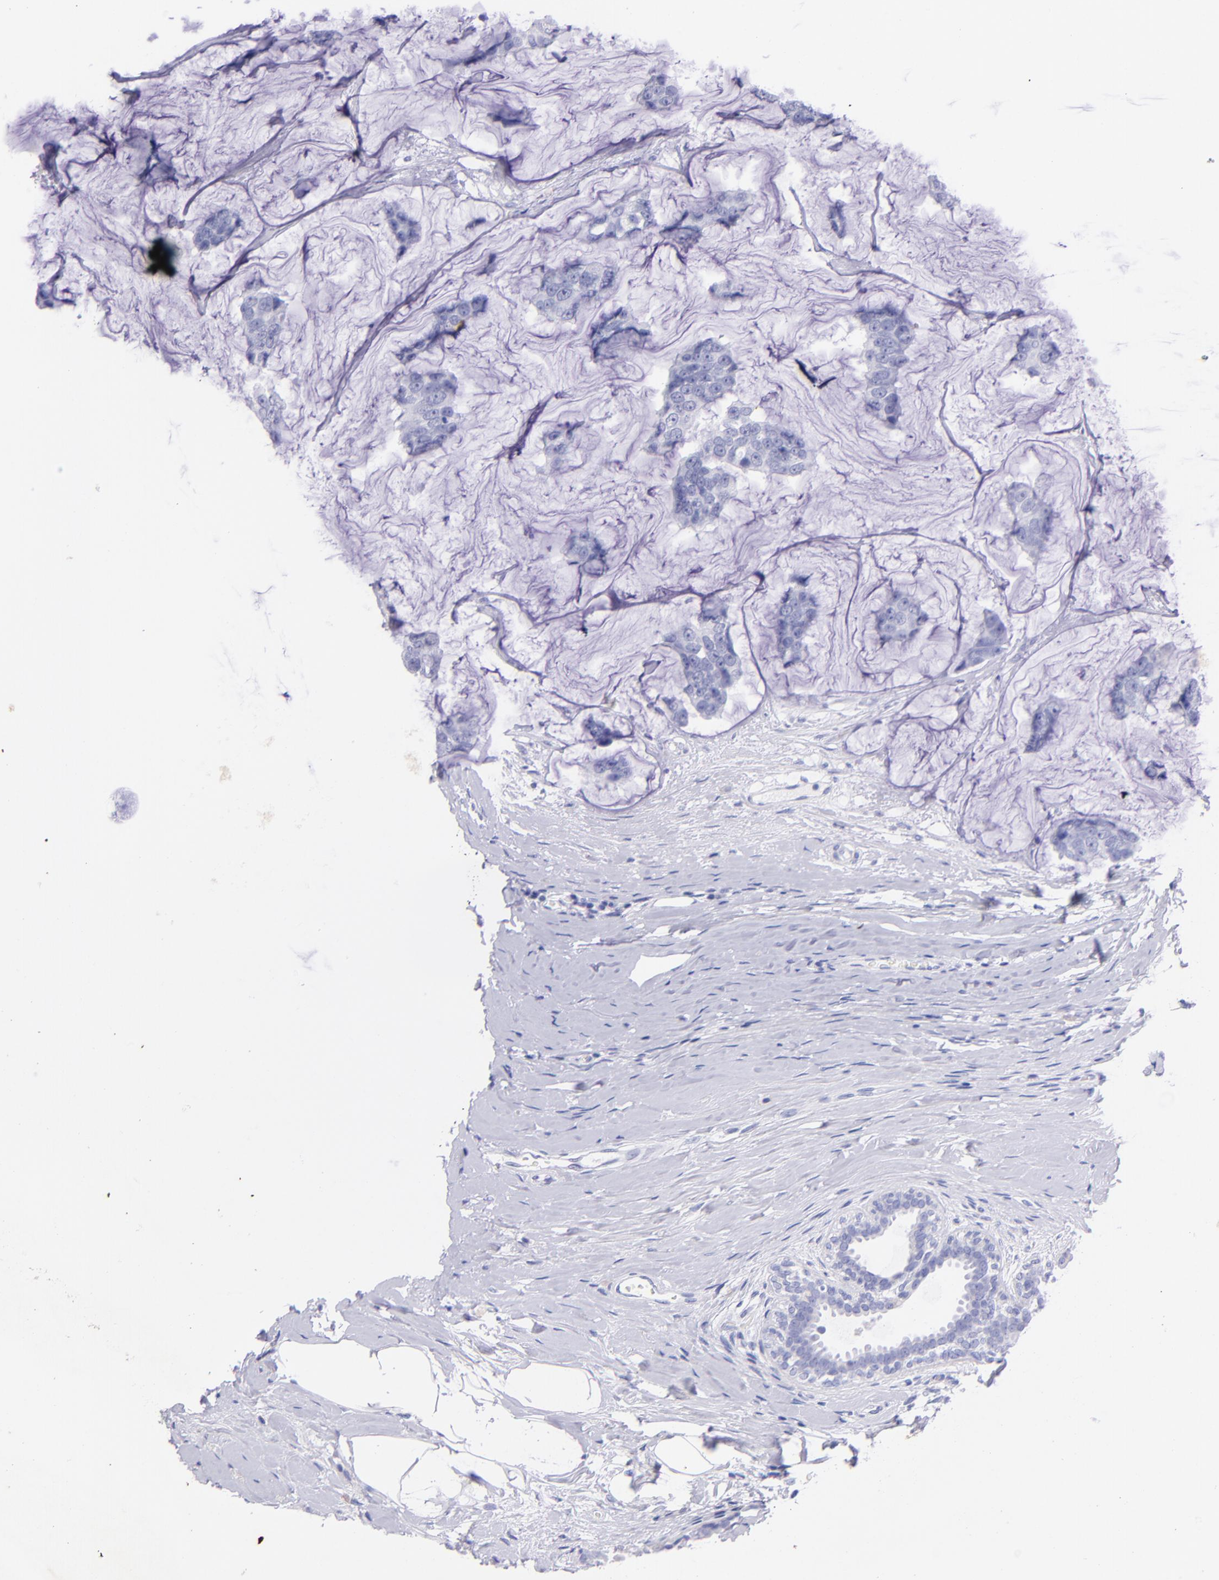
{"staining": {"intensity": "negative", "quantity": "none", "location": "none"}, "tissue": "breast cancer", "cell_type": "Tumor cells", "image_type": "cancer", "snomed": [{"axis": "morphology", "description": "Normal tissue, NOS"}, {"axis": "morphology", "description": "Duct carcinoma"}, {"axis": "topography", "description": "Breast"}], "caption": "This is an IHC histopathology image of human breast cancer (intraductal carcinoma). There is no positivity in tumor cells.", "gene": "UCHL1", "patient": {"sex": "female", "age": 50}}